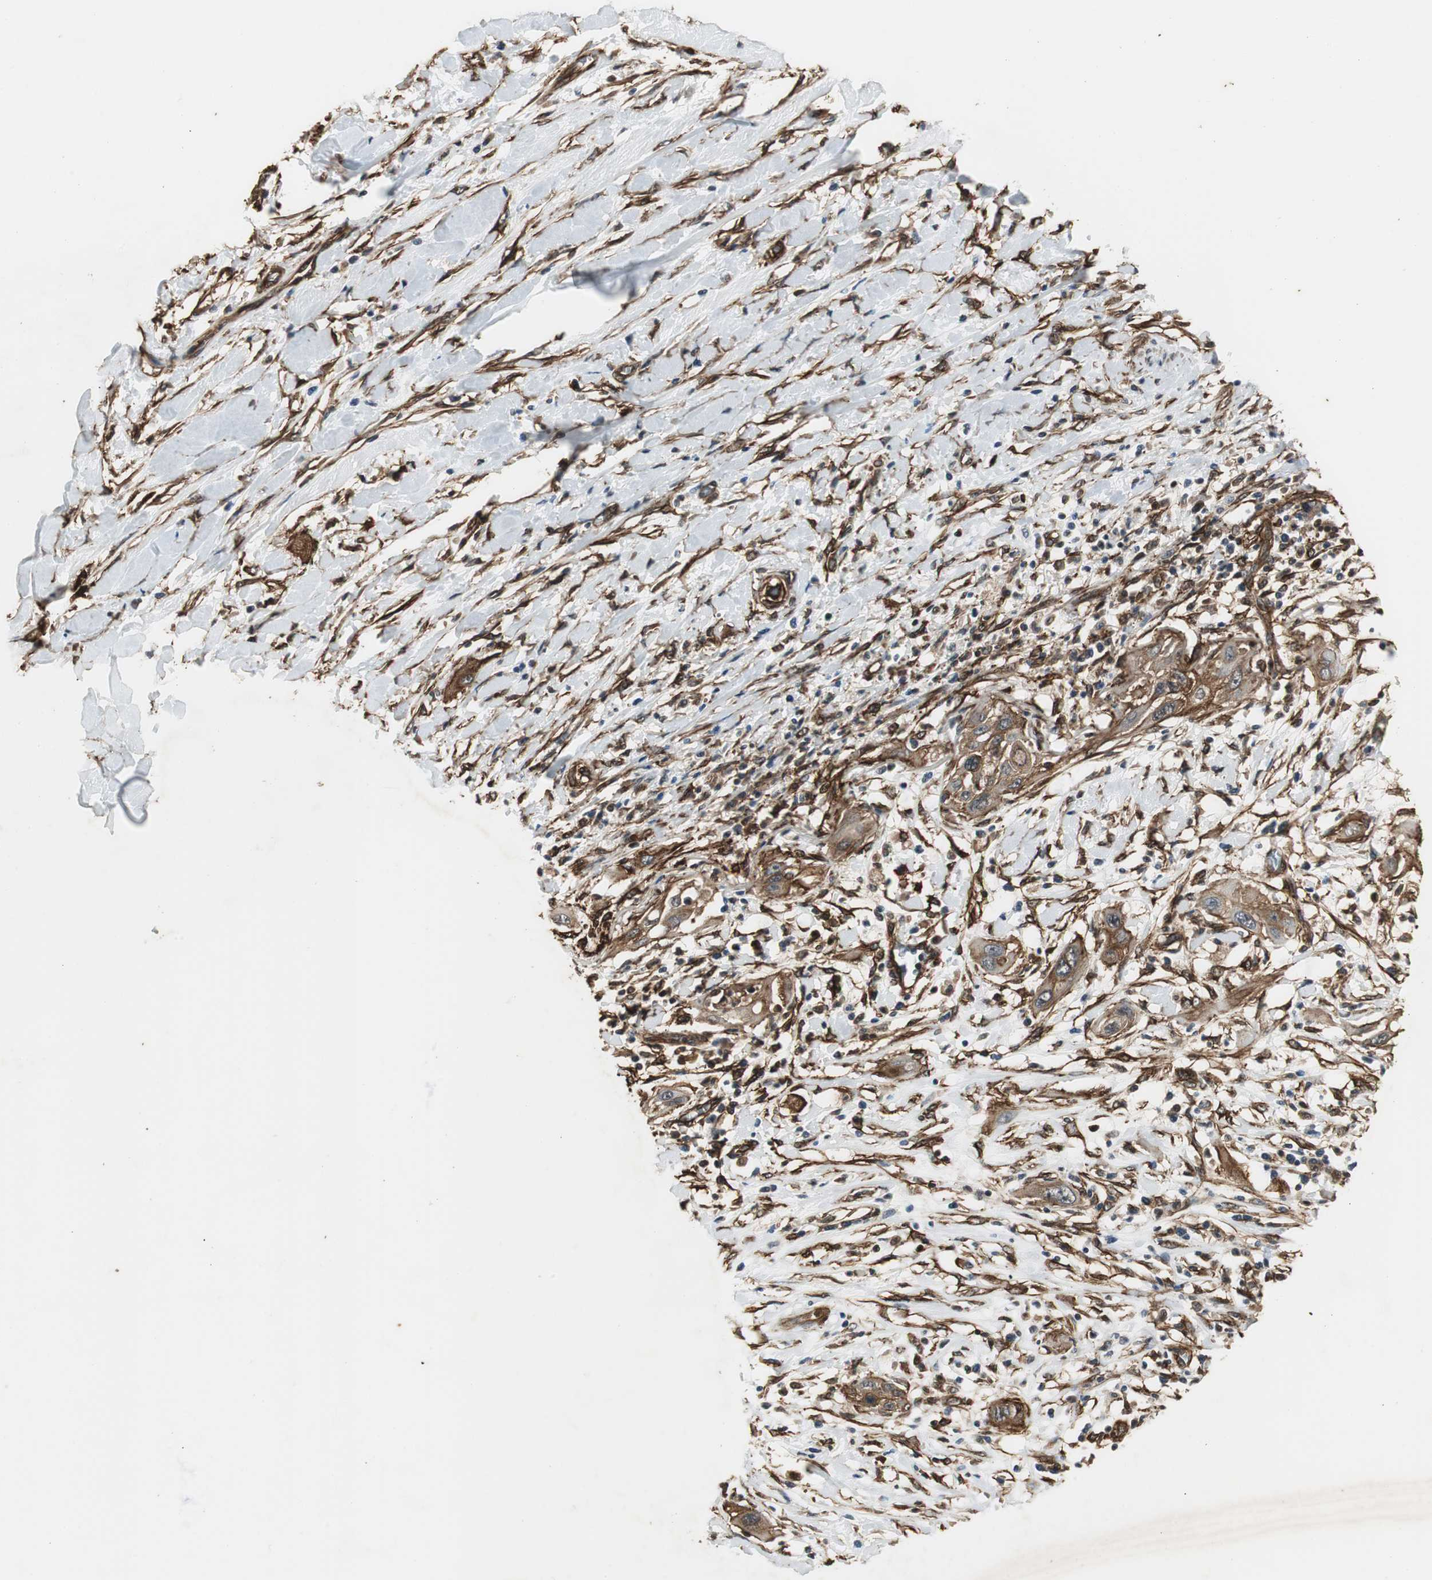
{"staining": {"intensity": "moderate", "quantity": ">75%", "location": "cytoplasmic/membranous"}, "tissue": "lung cancer", "cell_type": "Tumor cells", "image_type": "cancer", "snomed": [{"axis": "morphology", "description": "Squamous cell carcinoma, NOS"}, {"axis": "topography", "description": "Lung"}], "caption": "Squamous cell carcinoma (lung) tissue exhibits moderate cytoplasmic/membranous positivity in approximately >75% of tumor cells, visualized by immunohistochemistry. Ihc stains the protein of interest in brown and the nuclei are stained blue.", "gene": "PTPN11", "patient": {"sex": "female", "age": 47}}